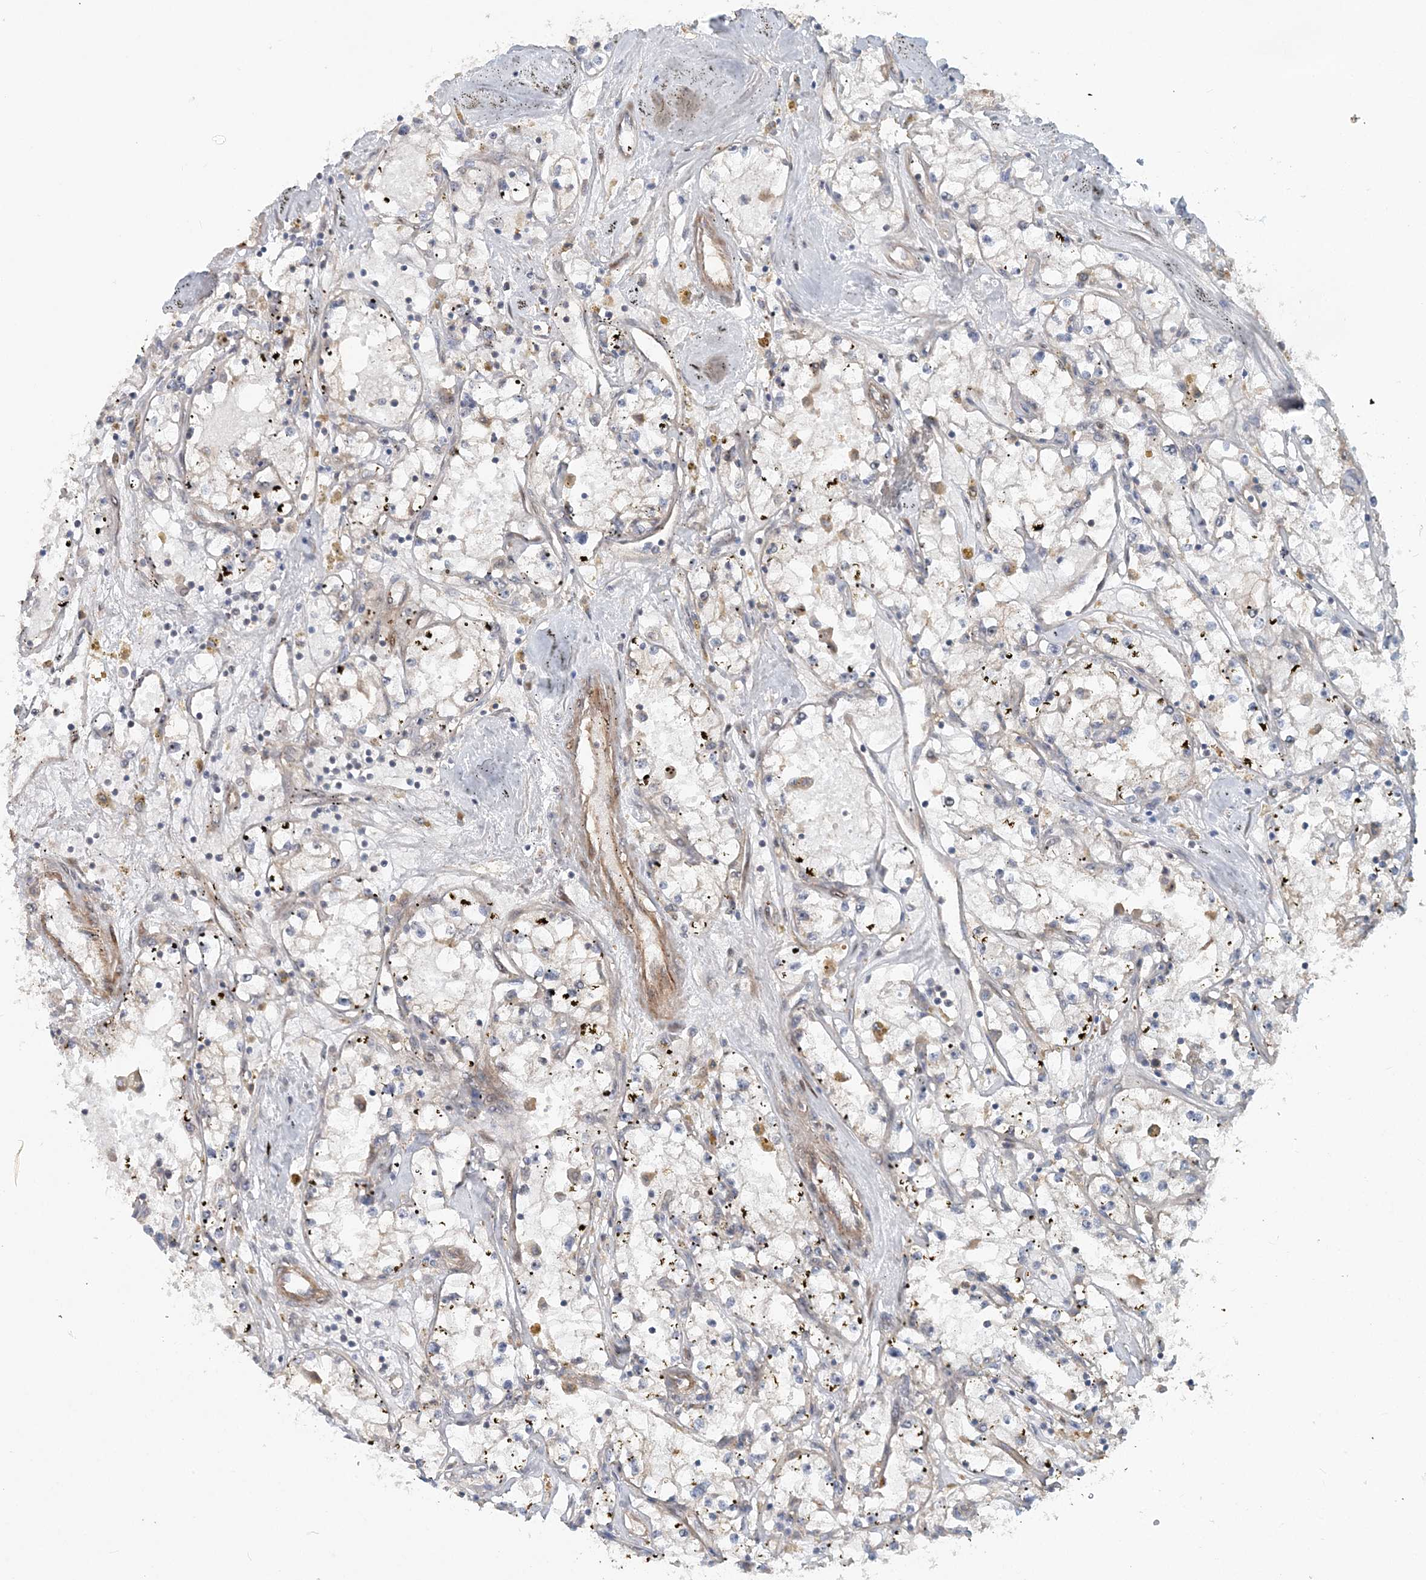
{"staining": {"intensity": "negative", "quantity": "none", "location": "none"}, "tissue": "renal cancer", "cell_type": "Tumor cells", "image_type": "cancer", "snomed": [{"axis": "morphology", "description": "Adenocarcinoma, NOS"}, {"axis": "topography", "description": "Kidney"}], "caption": "This is an immunohistochemistry (IHC) photomicrograph of adenocarcinoma (renal). There is no expression in tumor cells.", "gene": "GEMIN5", "patient": {"sex": "male", "age": 56}}